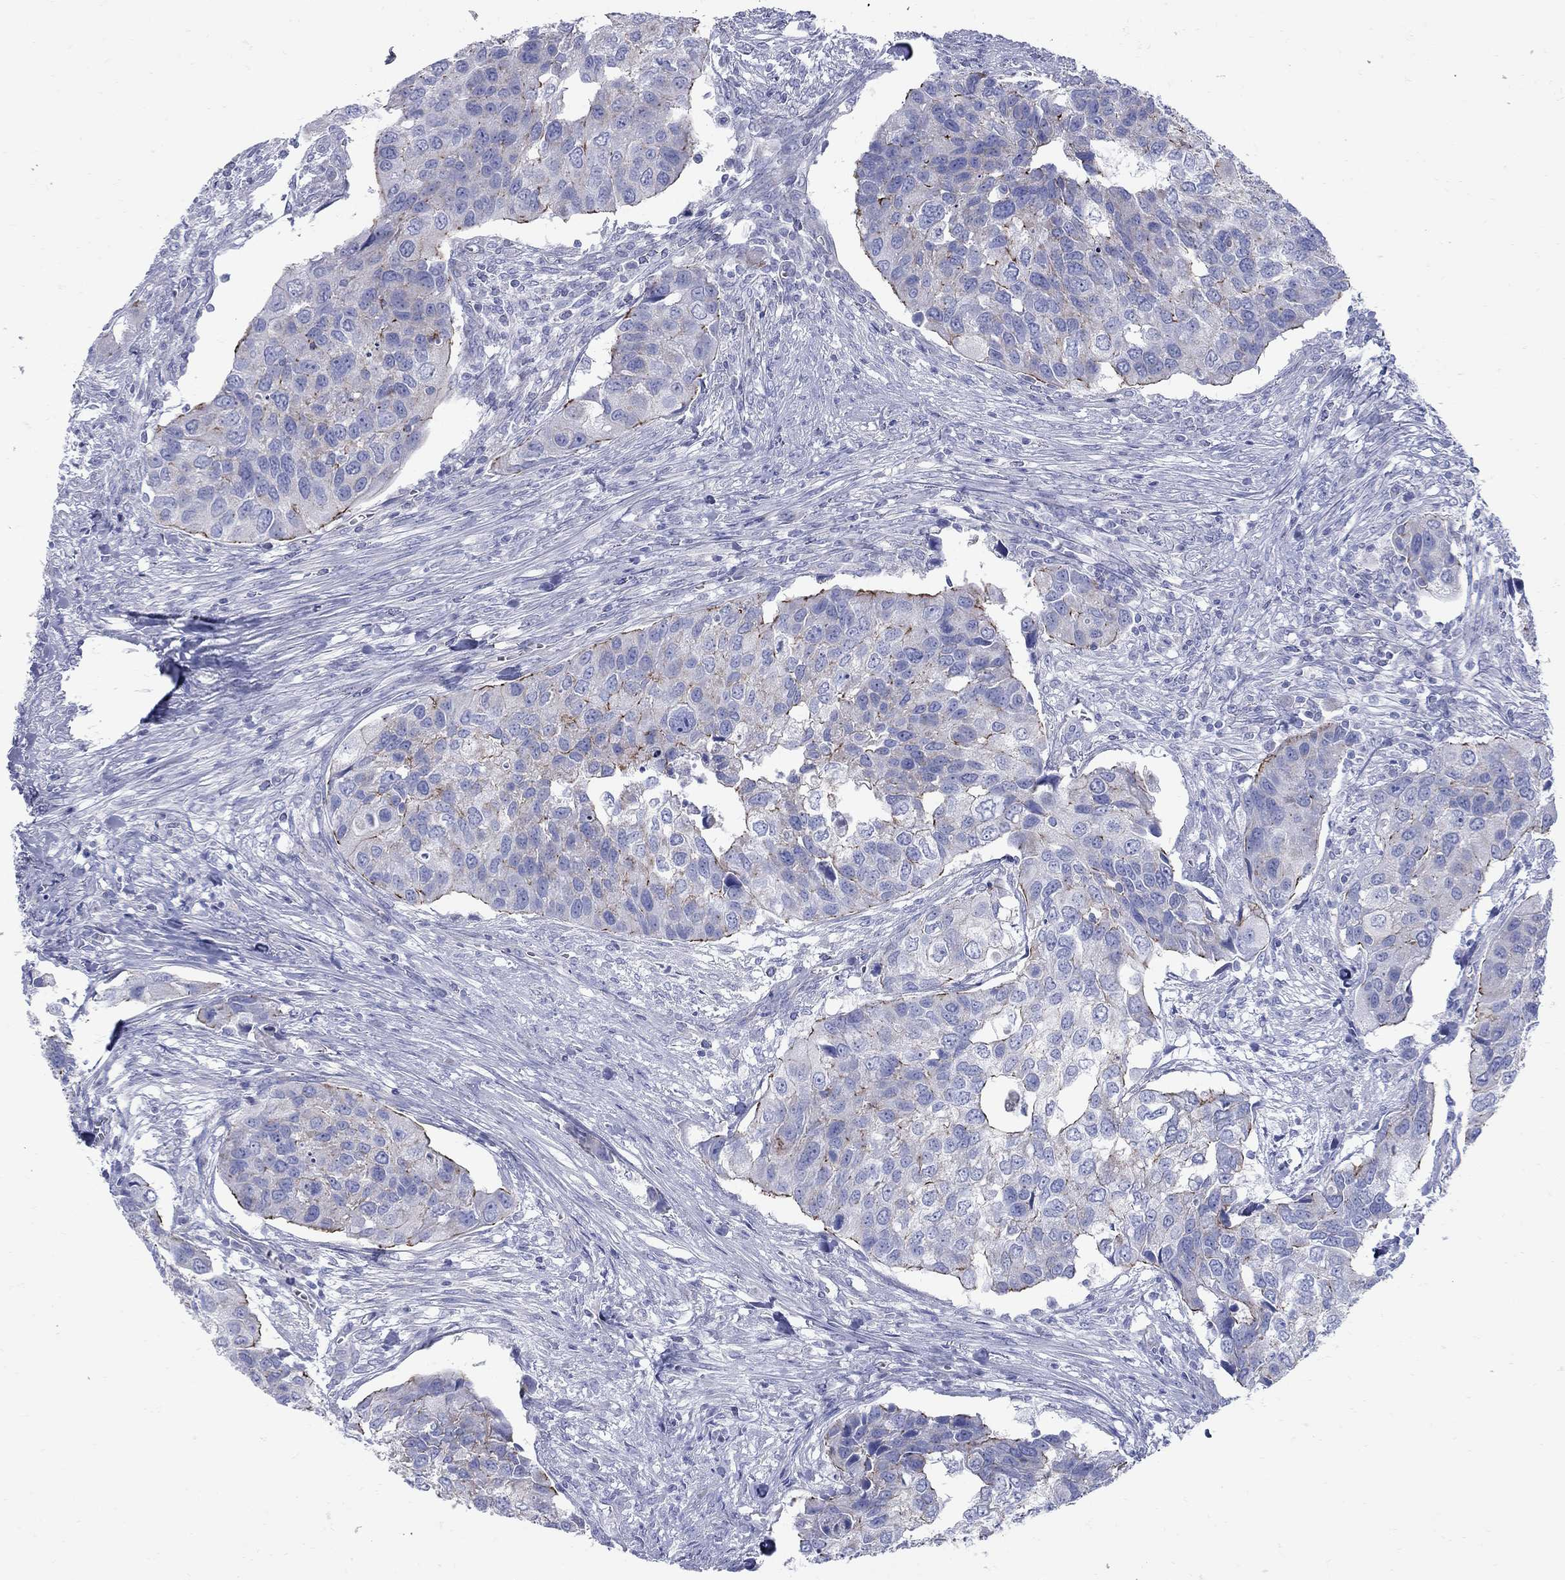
{"staining": {"intensity": "strong", "quantity": "<25%", "location": "cytoplasmic/membranous"}, "tissue": "urothelial cancer", "cell_type": "Tumor cells", "image_type": "cancer", "snomed": [{"axis": "morphology", "description": "Urothelial carcinoma, High grade"}, {"axis": "topography", "description": "Urinary bladder"}], "caption": "Protein expression analysis of human urothelial carcinoma (high-grade) reveals strong cytoplasmic/membranous staining in approximately <25% of tumor cells. The staining was performed using DAB, with brown indicating positive protein expression. Nuclei are stained blue with hematoxylin.", "gene": "PDZD3", "patient": {"sex": "male", "age": 60}}